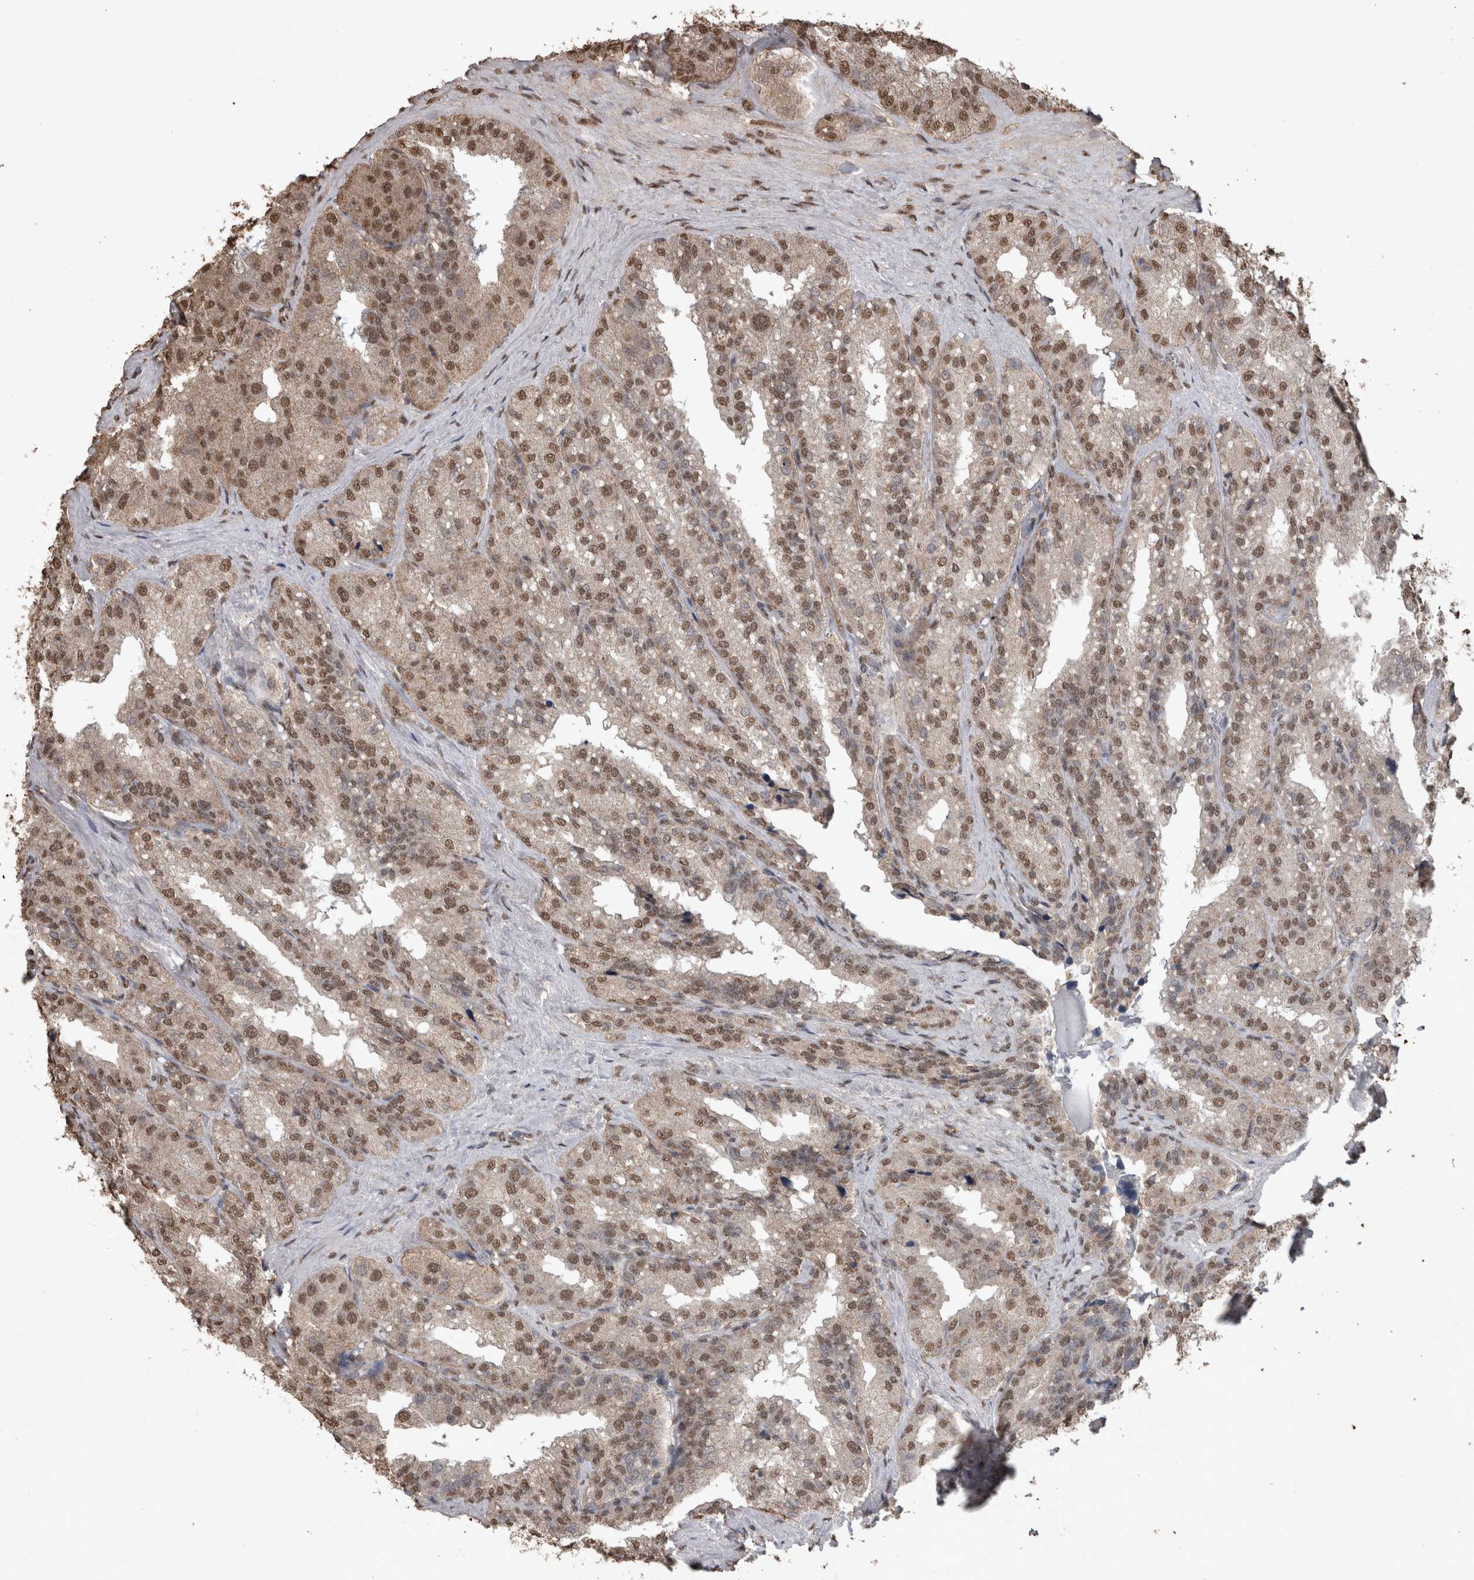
{"staining": {"intensity": "weak", "quantity": ">75%", "location": "nuclear"}, "tissue": "seminal vesicle", "cell_type": "Glandular cells", "image_type": "normal", "snomed": [{"axis": "morphology", "description": "Normal tissue, NOS"}, {"axis": "topography", "description": "Prostate"}, {"axis": "topography", "description": "Seminal veicle"}], "caption": "A histopathology image of seminal vesicle stained for a protein exhibits weak nuclear brown staining in glandular cells. (DAB IHC with brightfield microscopy, high magnification).", "gene": "SMAD7", "patient": {"sex": "male", "age": 51}}